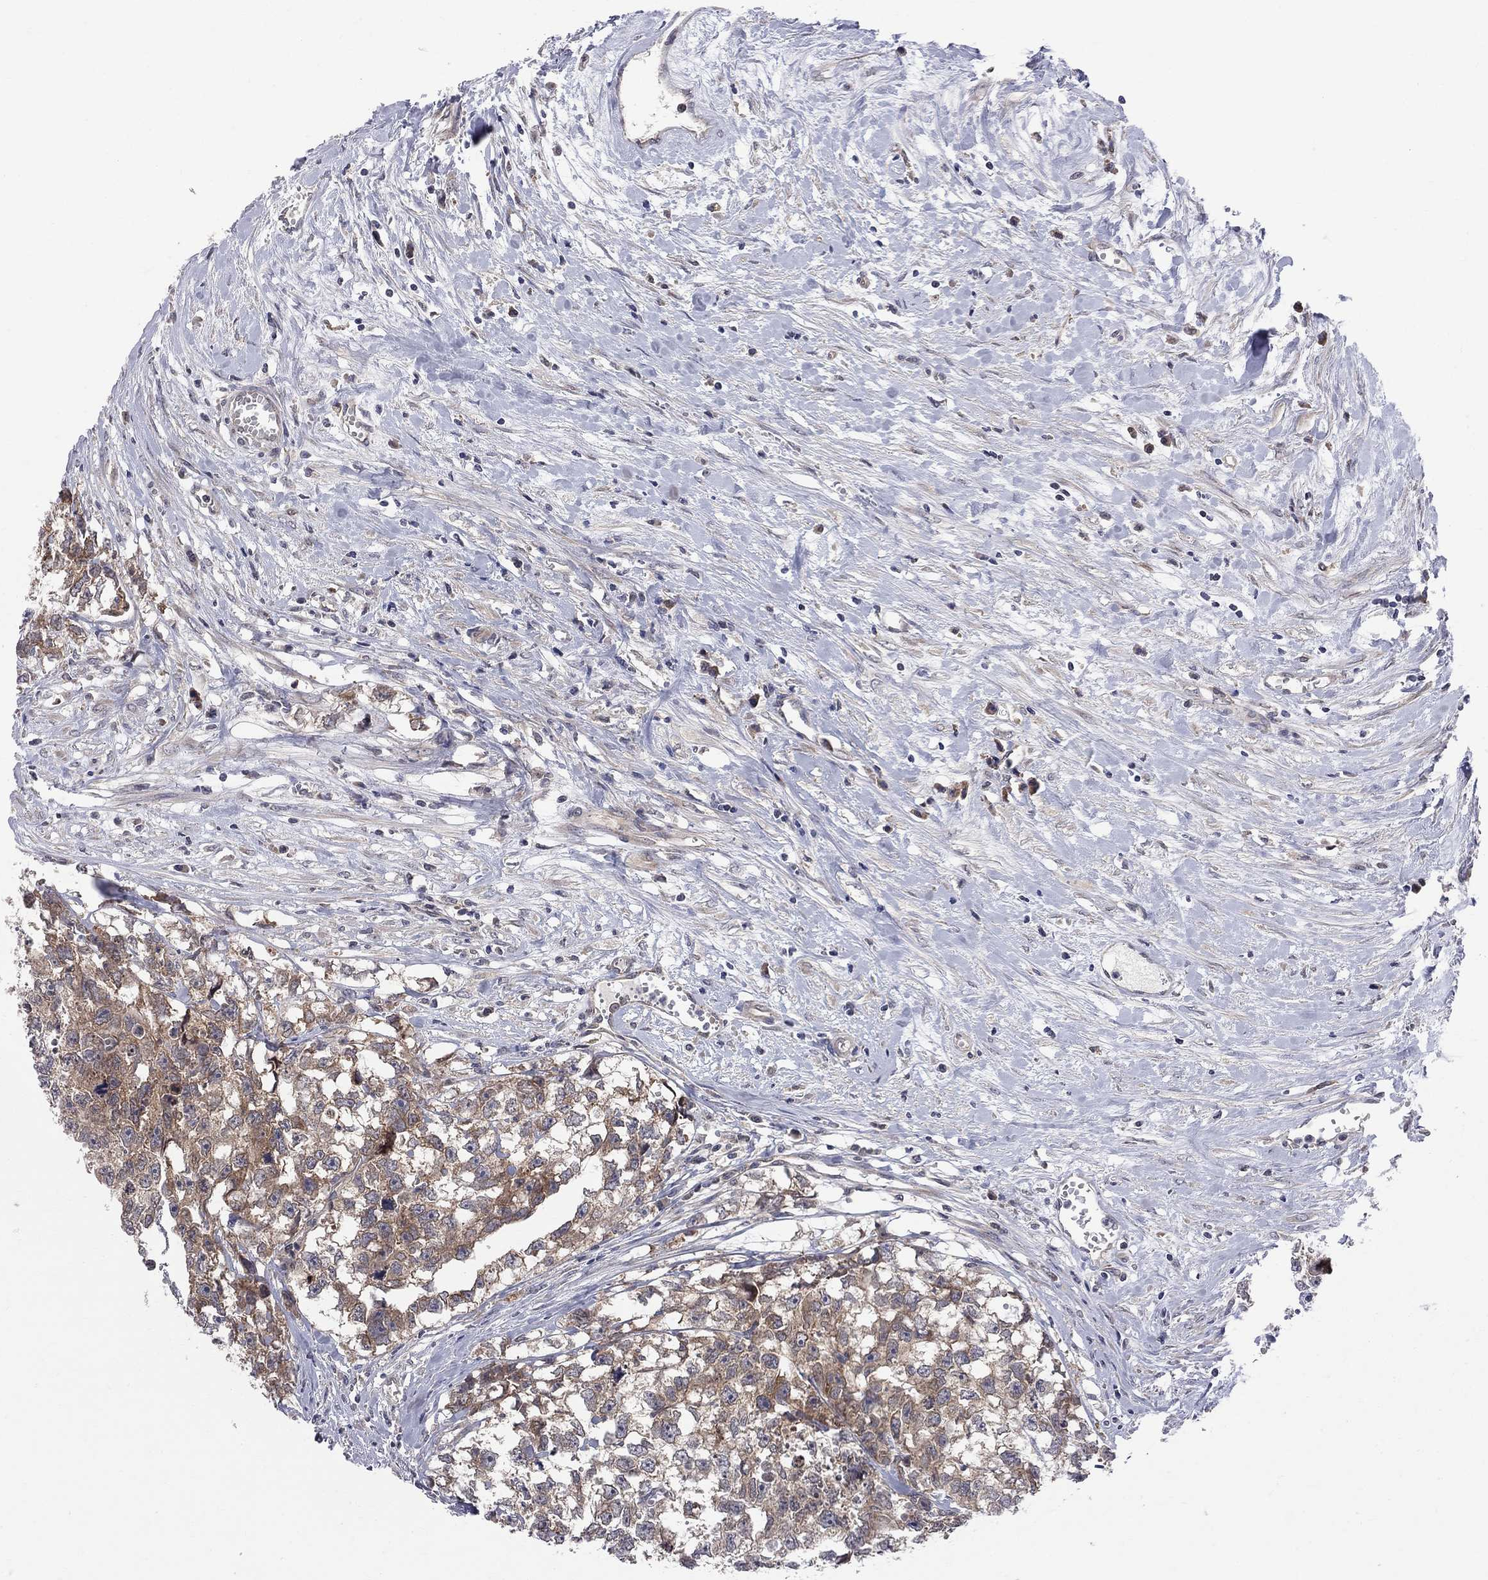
{"staining": {"intensity": "moderate", "quantity": ">75%", "location": "cytoplasmic/membranous"}, "tissue": "testis cancer", "cell_type": "Tumor cells", "image_type": "cancer", "snomed": [{"axis": "morphology", "description": "Carcinoma, Embryonal, NOS"}, {"axis": "morphology", "description": "Teratoma, malignant, NOS"}, {"axis": "topography", "description": "Testis"}], "caption": "High-magnification brightfield microscopy of teratoma (malignant) (testis) stained with DAB (brown) and counterstained with hematoxylin (blue). tumor cells exhibit moderate cytoplasmic/membranous expression is identified in approximately>75% of cells.", "gene": "CNOT11", "patient": {"sex": "male", "age": 44}}